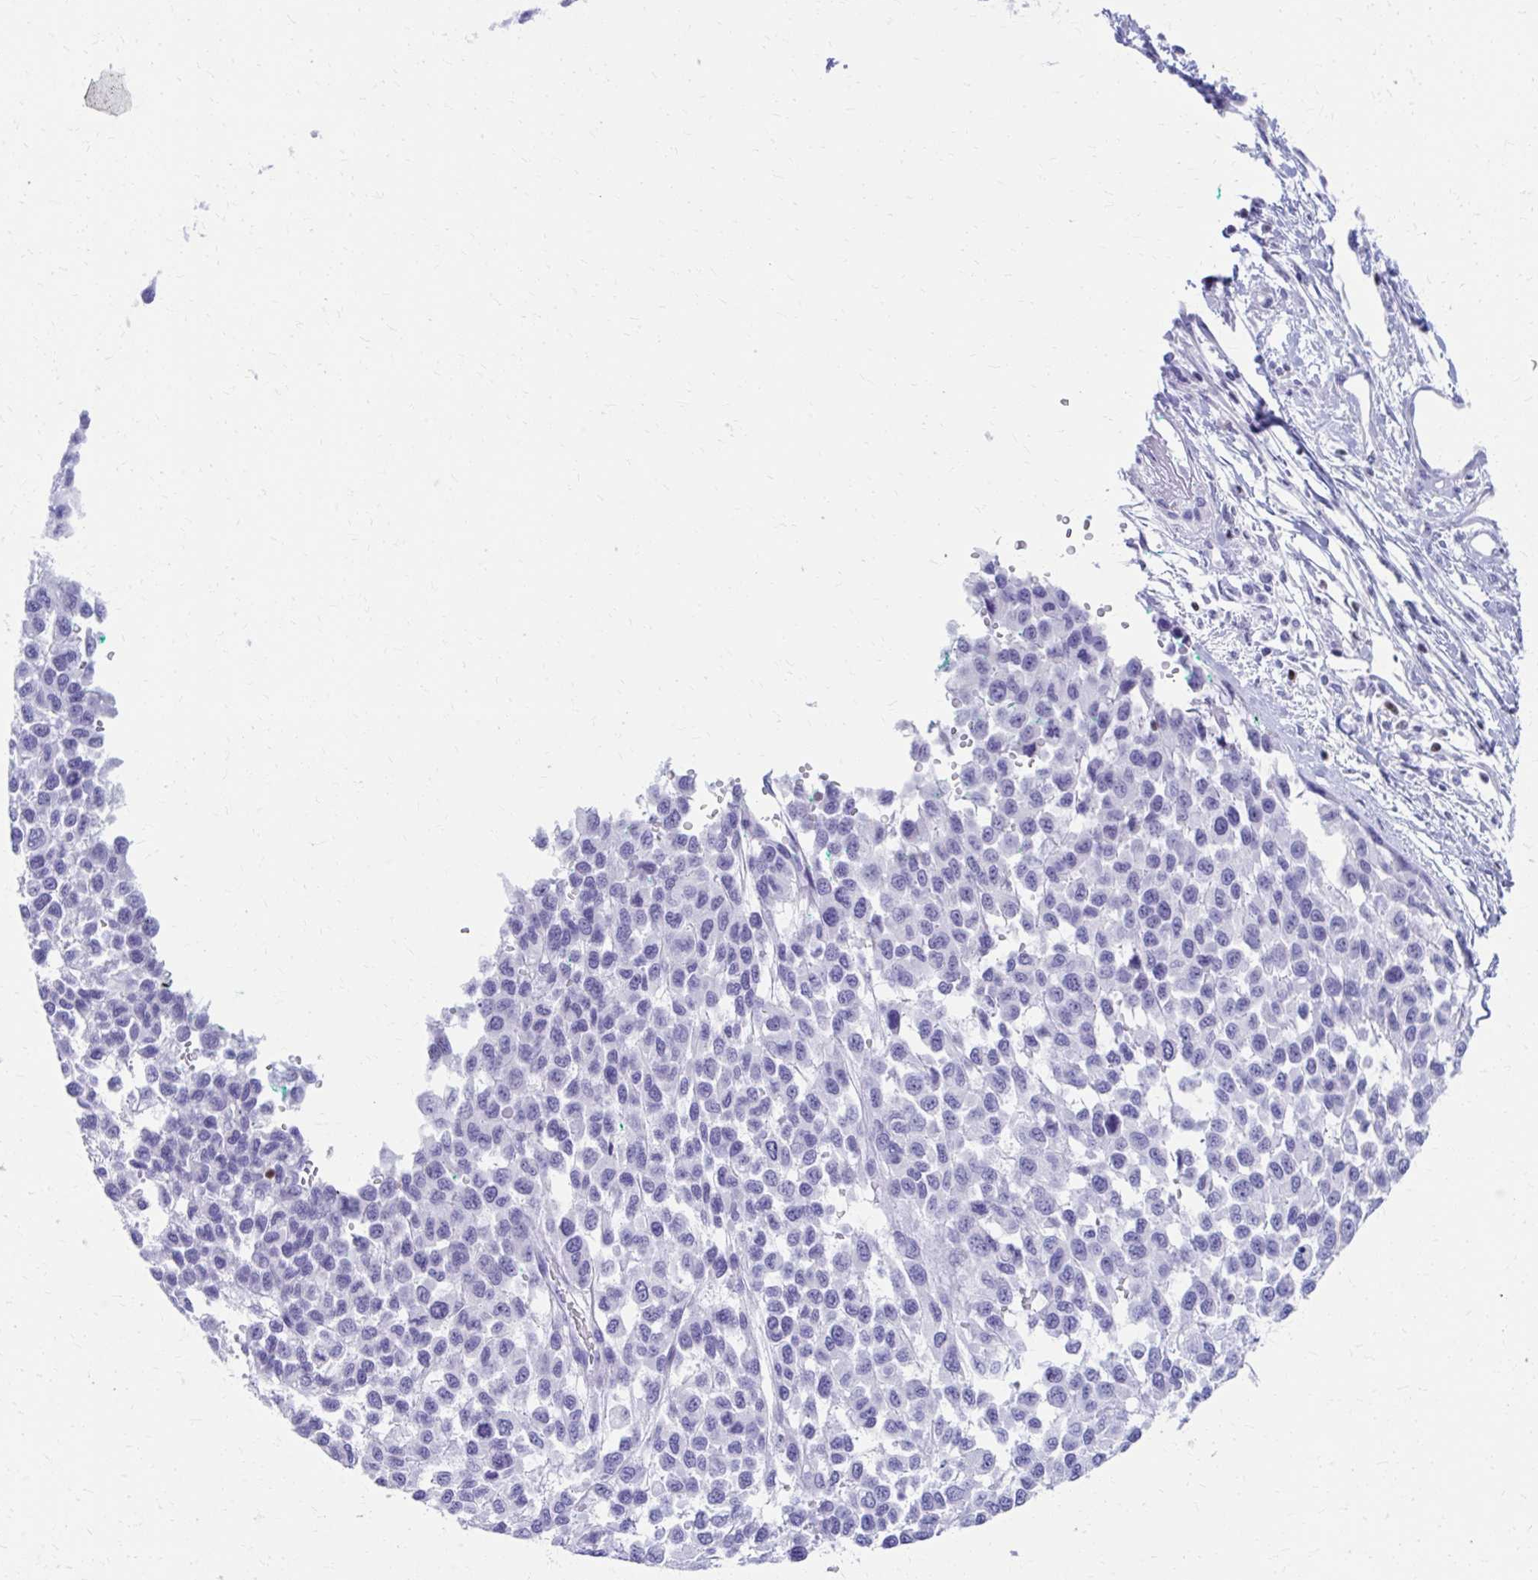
{"staining": {"intensity": "negative", "quantity": "none", "location": "none"}, "tissue": "melanoma", "cell_type": "Tumor cells", "image_type": "cancer", "snomed": [{"axis": "morphology", "description": "Malignant melanoma, NOS"}, {"axis": "topography", "description": "Skin"}], "caption": "Immunohistochemical staining of malignant melanoma reveals no significant expression in tumor cells.", "gene": "RUNX3", "patient": {"sex": "male", "age": 62}}